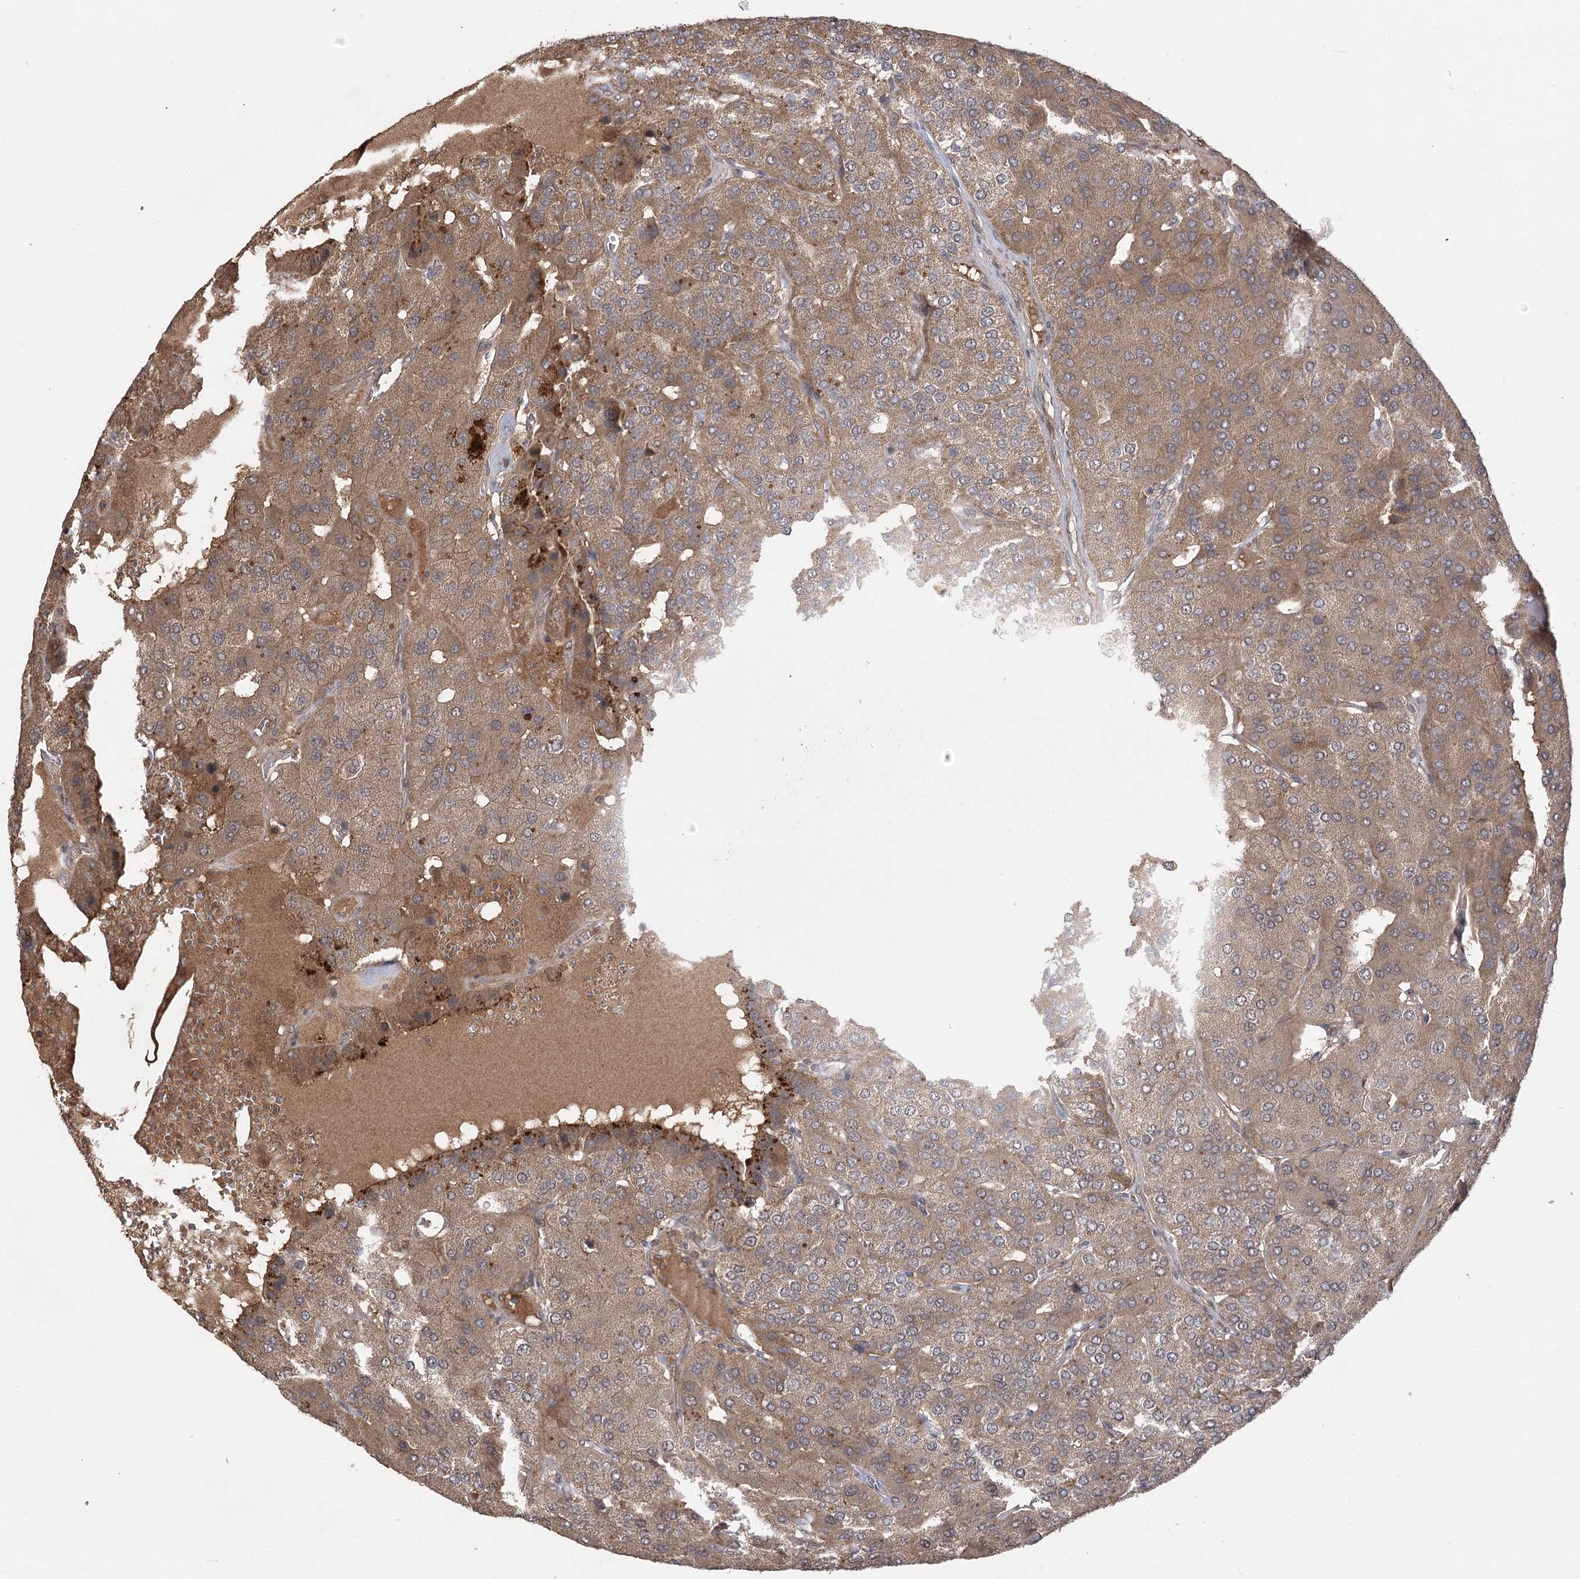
{"staining": {"intensity": "moderate", "quantity": ">75%", "location": "cytoplasmic/membranous"}, "tissue": "parathyroid gland", "cell_type": "Glandular cells", "image_type": "normal", "snomed": [{"axis": "morphology", "description": "Normal tissue, NOS"}, {"axis": "morphology", "description": "Adenoma, NOS"}, {"axis": "topography", "description": "Parathyroid gland"}], "caption": "Immunohistochemical staining of benign parathyroid gland demonstrates >75% levels of moderate cytoplasmic/membranous protein expression in about >75% of glandular cells. (DAB IHC, brown staining for protein, blue staining for nuclei).", "gene": "TENM2", "patient": {"sex": "female", "age": 86}}